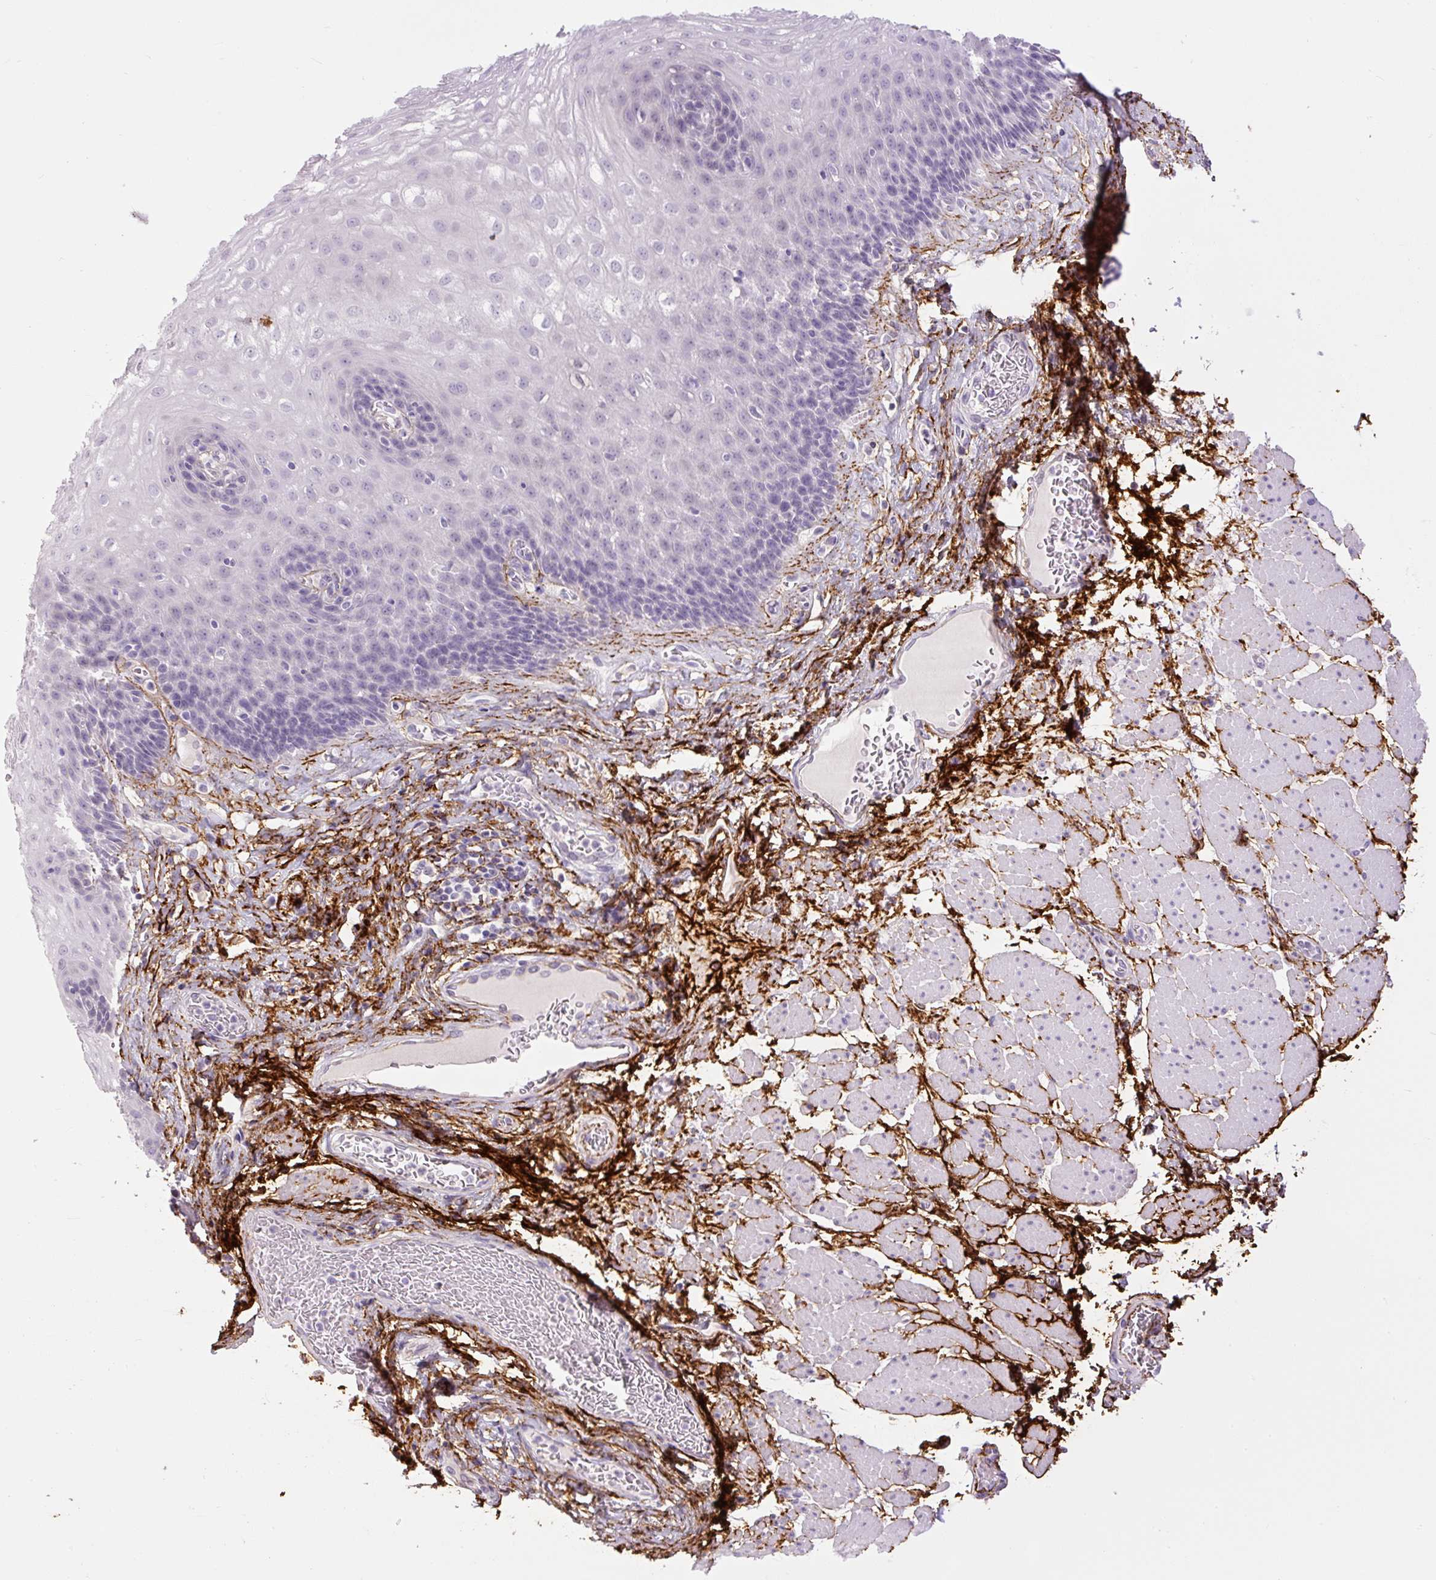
{"staining": {"intensity": "negative", "quantity": "none", "location": "none"}, "tissue": "esophagus", "cell_type": "Squamous epithelial cells", "image_type": "normal", "snomed": [{"axis": "morphology", "description": "Normal tissue, NOS"}, {"axis": "topography", "description": "Esophagus"}], "caption": "Normal esophagus was stained to show a protein in brown. There is no significant staining in squamous epithelial cells.", "gene": "FBN1", "patient": {"sex": "female", "age": 66}}